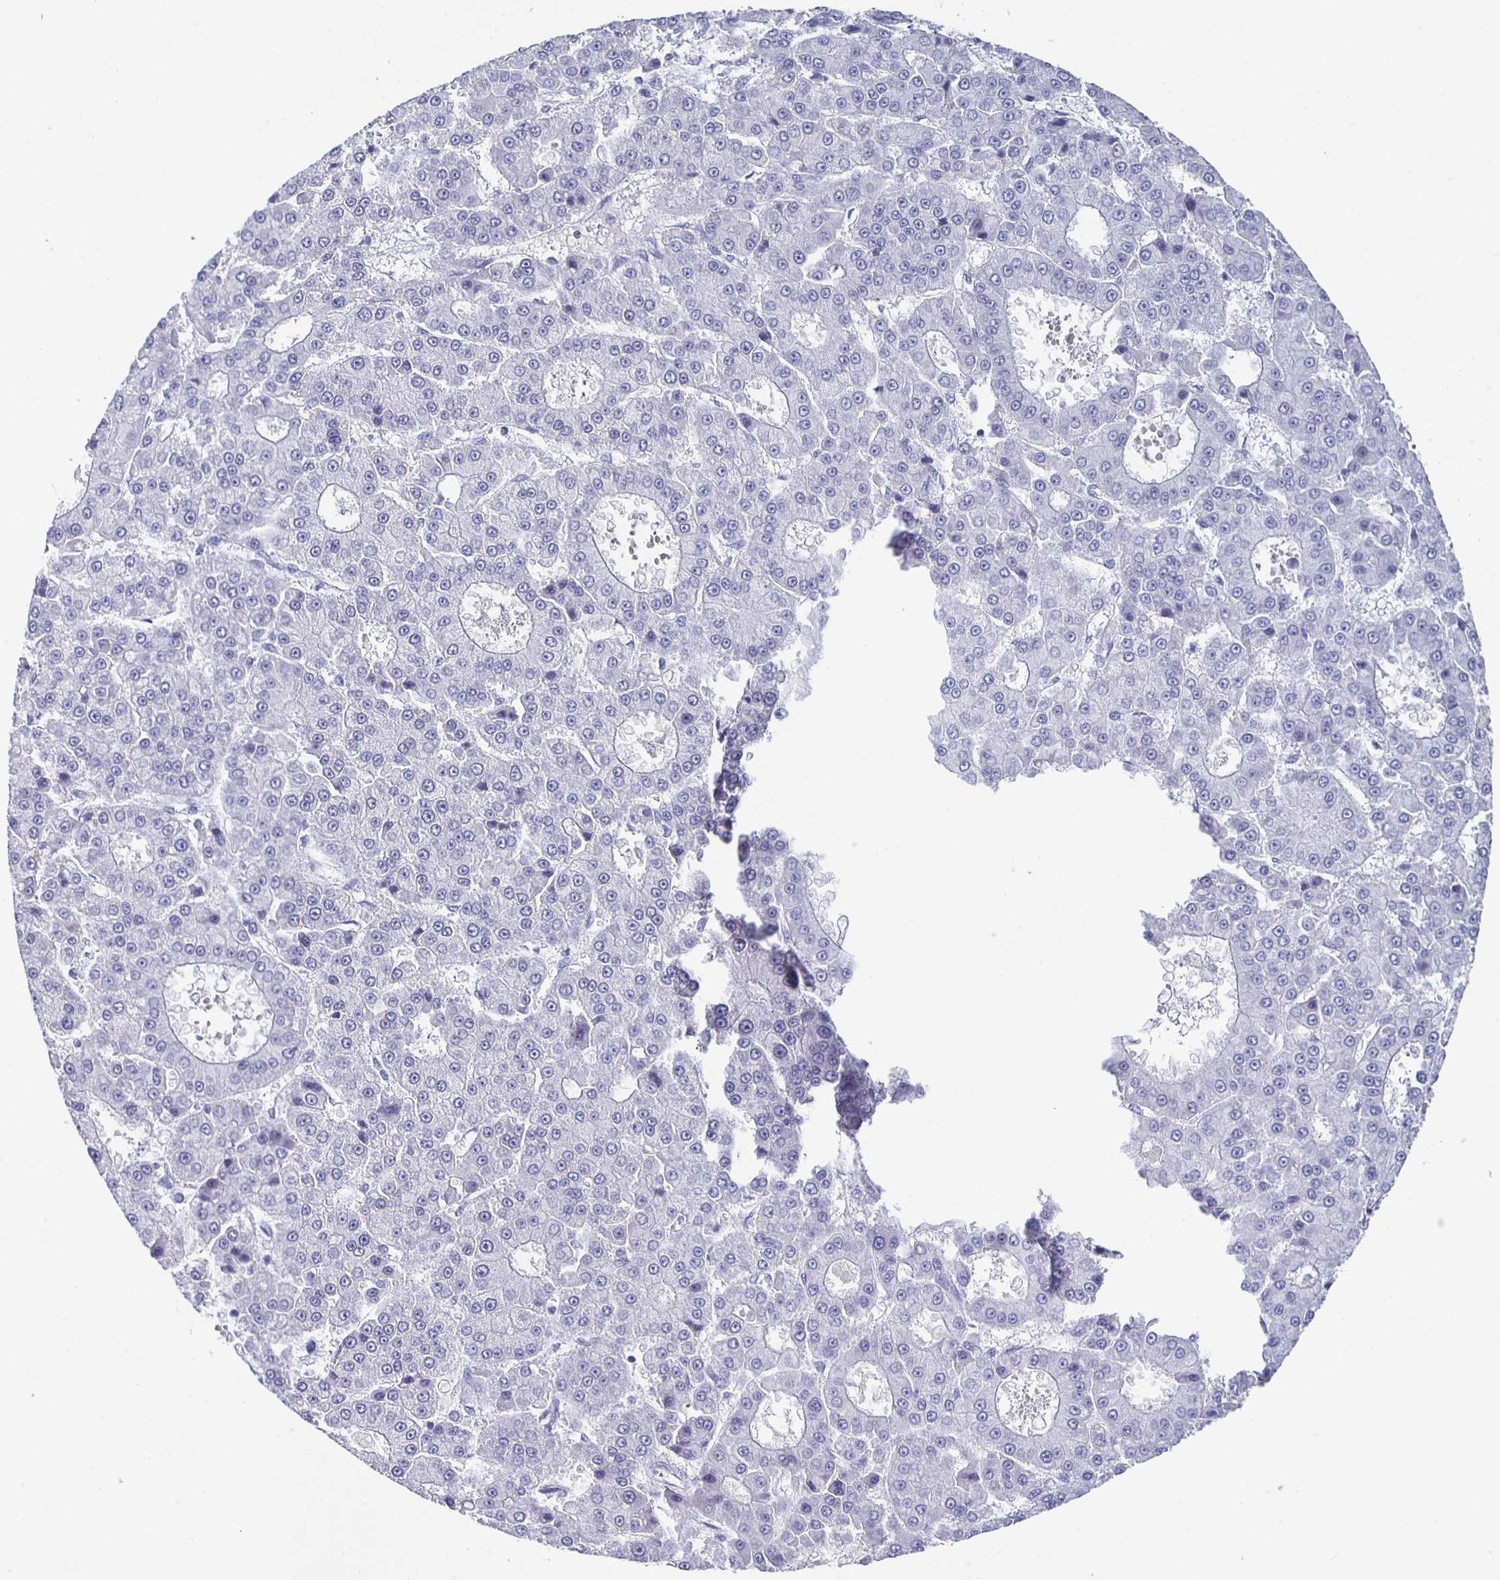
{"staining": {"intensity": "negative", "quantity": "none", "location": "none"}, "tissue": "liver cancer", "cell_type": "Tumor cells", "image_type": "cancer", "snomed": [{"axis": "morphology", "description": "Carcinoma, Hepatocellular, NOS"}, {"axis": "topography", "description": "Liver"}], "caption": "This histopathology image is of liver cancer (hepatocellular carcinoma) stained with IHC to label a protein in brown with the nuclei are counter-stained blue. There is no expression in tumor cells.", "gene": "CCDC17", "patient": {"sex": "male", "age": 70}}